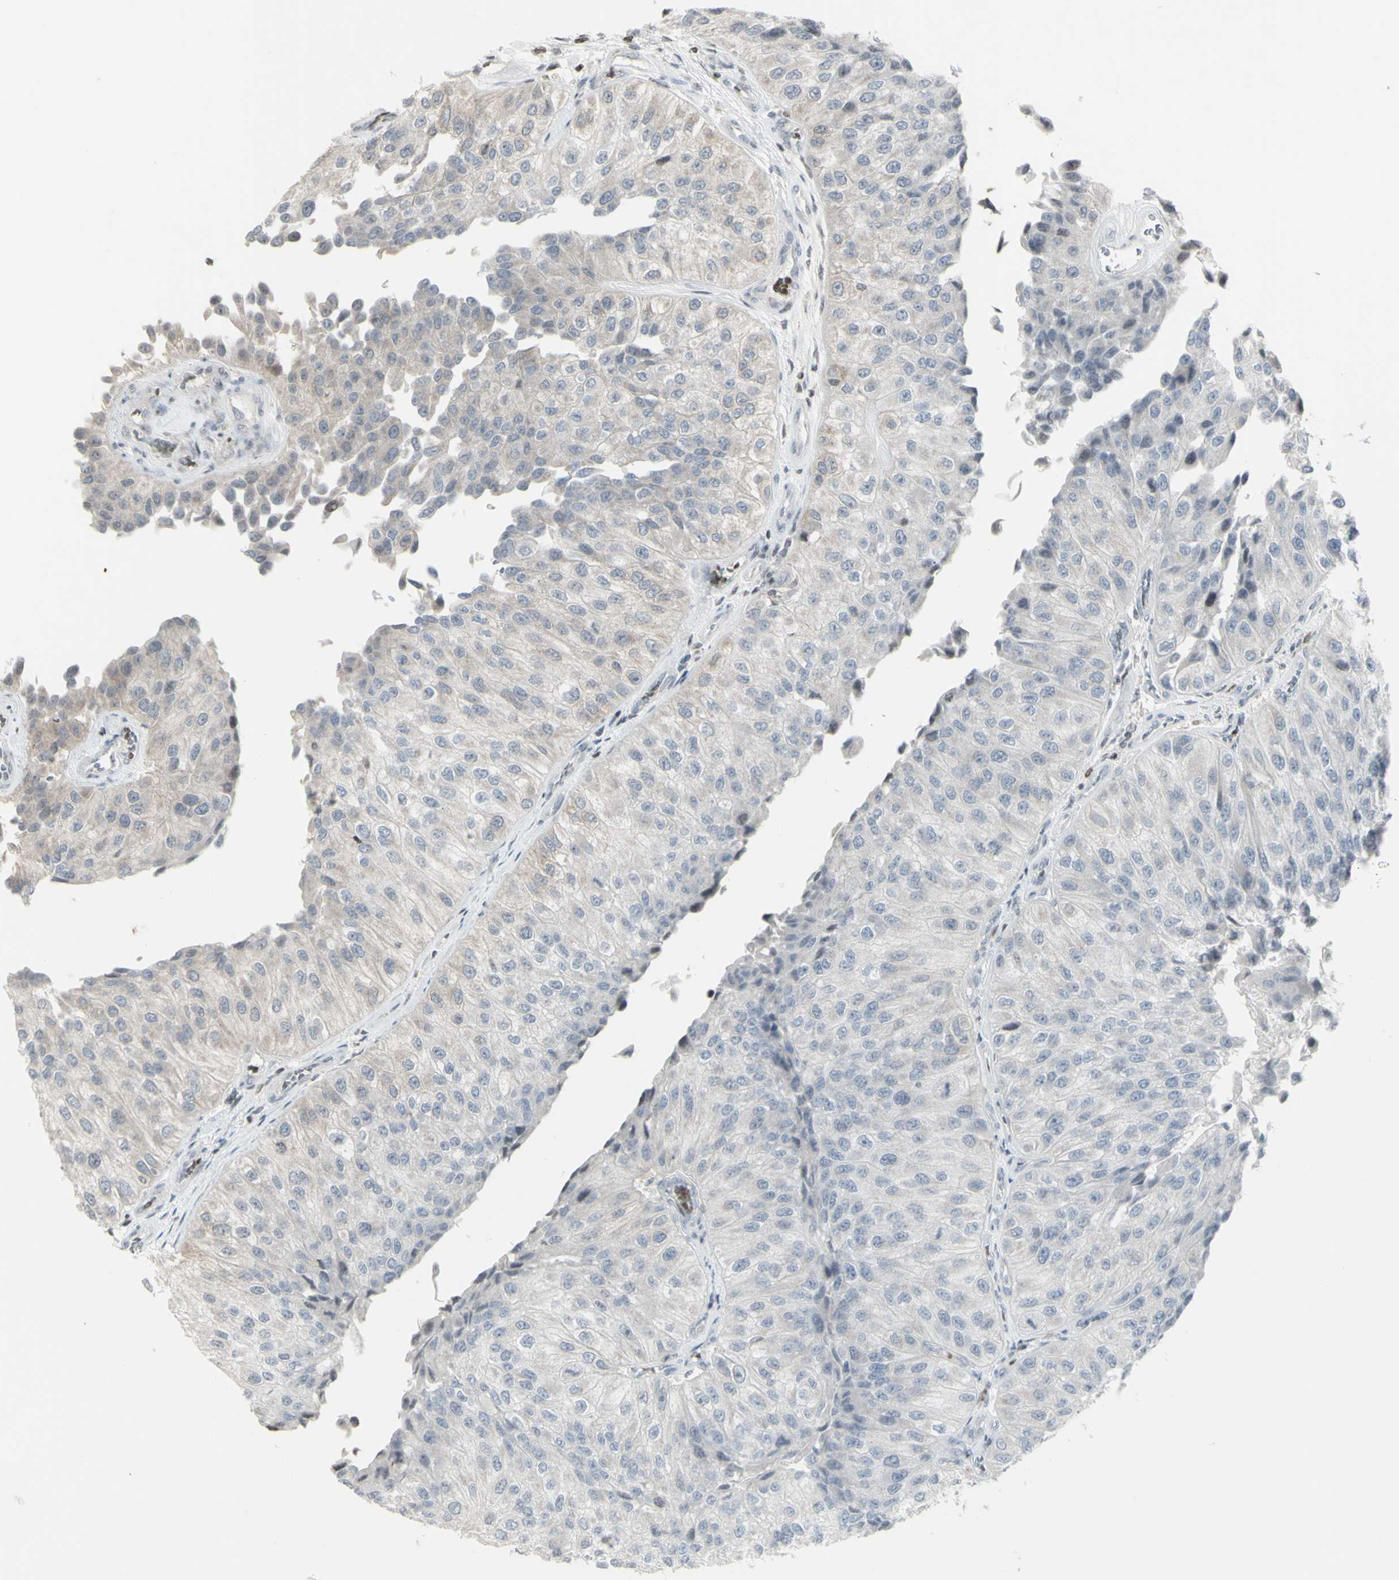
{"staining": {"intensity": "negative", "quantity": "none", "location": "none"}, "tissue": "urothelial cancer", "cell_type": "Tumor cells", "image_type": "cancer", "snomed": [{"axis": "morphology", "description": "Urothelial carcinoma, High grade"}, {"axis": "topography", "description": "Kidney"}, {"axis": "topography", "description": "Urinary bladder"}], "caption": "This is a micrograph of IHC staining of urothelial cancer, which shows no positivity in tumor cells.", "gene": "MUC5AC", "patient": {"sex": "male", "age": 77}}